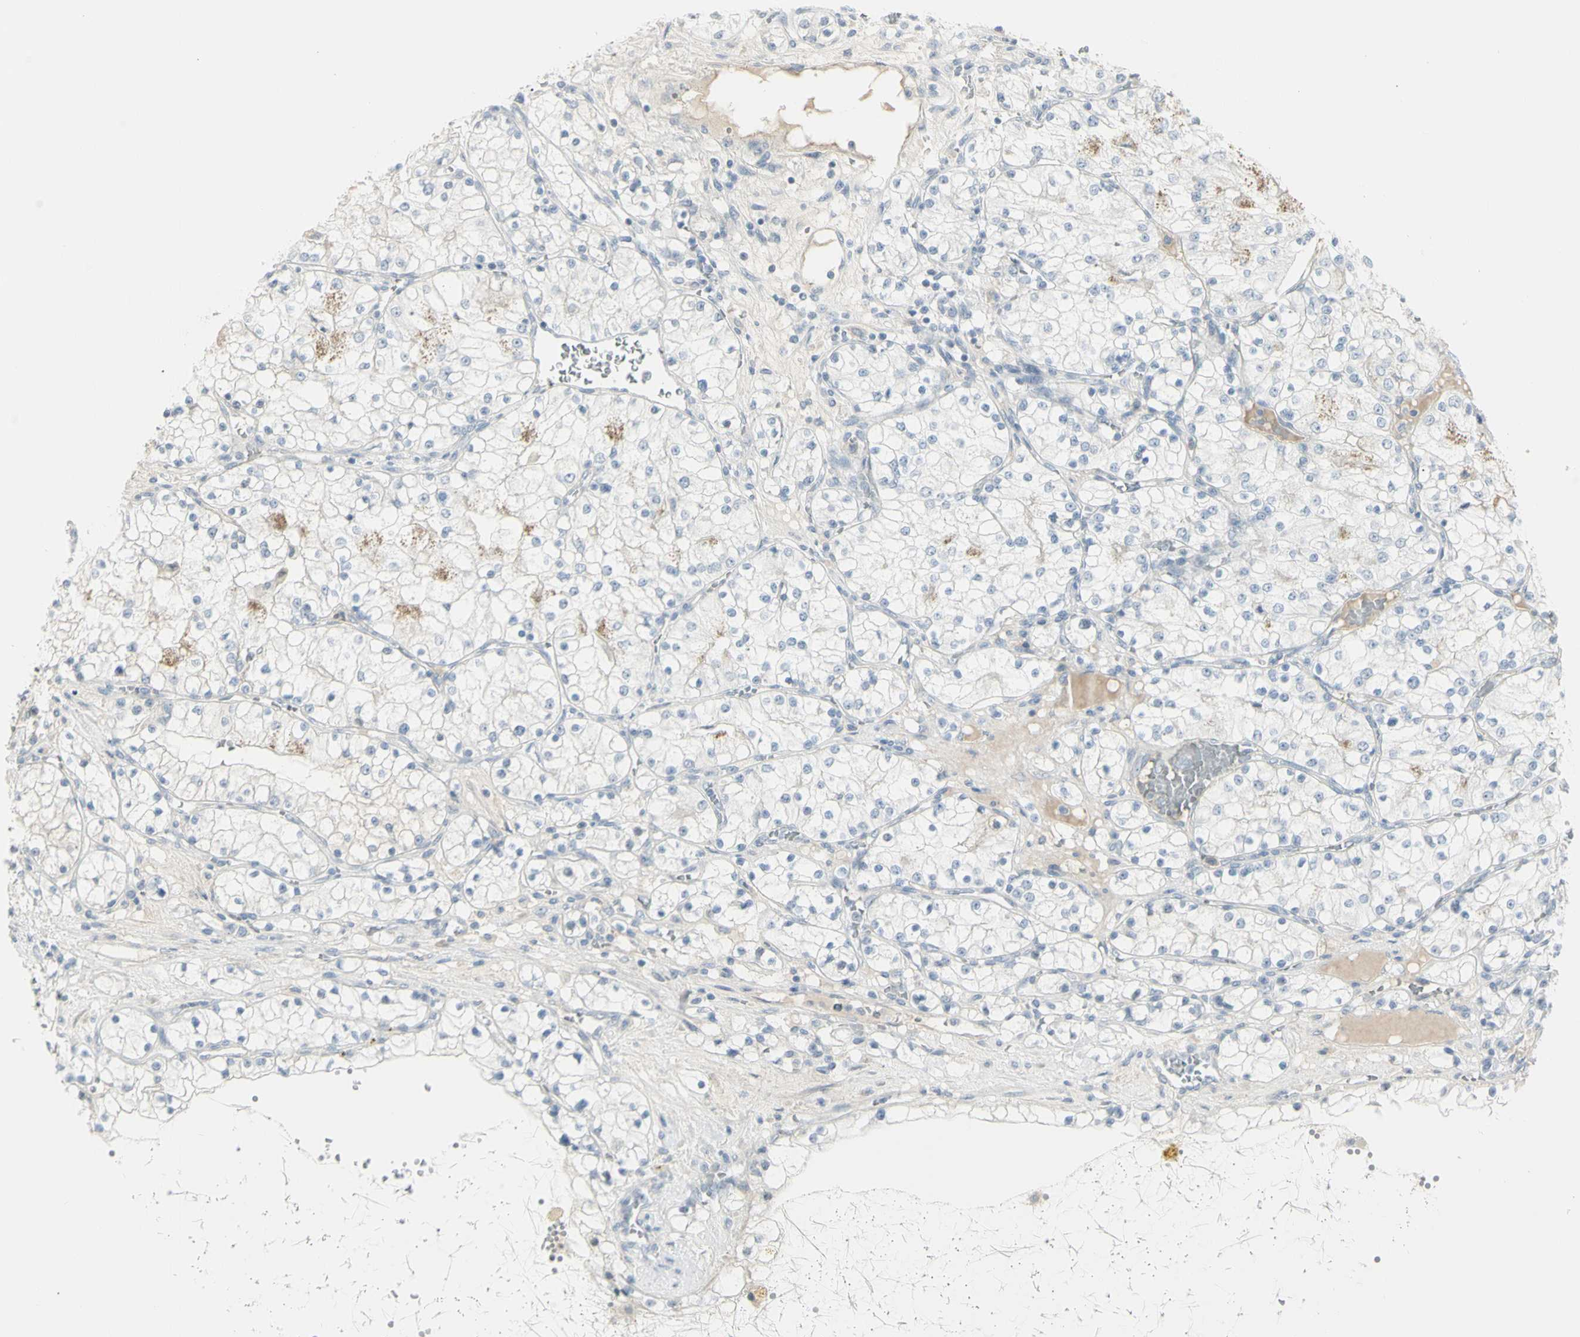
{"staining": {"intensity": "negative", "quantity": "none", "location": "none"}, "tissue": "renal cancer", "cell_type": "Tumor cells", "image_type": "cancer", "snomed": [{"axis": "morphology", "description": "Adenocarcinoma, NOS"}, {"axis": "topography", "description": "Kidney"}], "caption": "A high-resolution image shows IHC staining of renal adenocarcinoma, which displays no significant expression in tumor cells. The staining is performed using DAB (3,3'-diaminobenzidine) brown chromogen with nuclei counter-stained in using hematoxylin.", "gene": "PIP", "patient": {"sex": "male", "age": 68}}